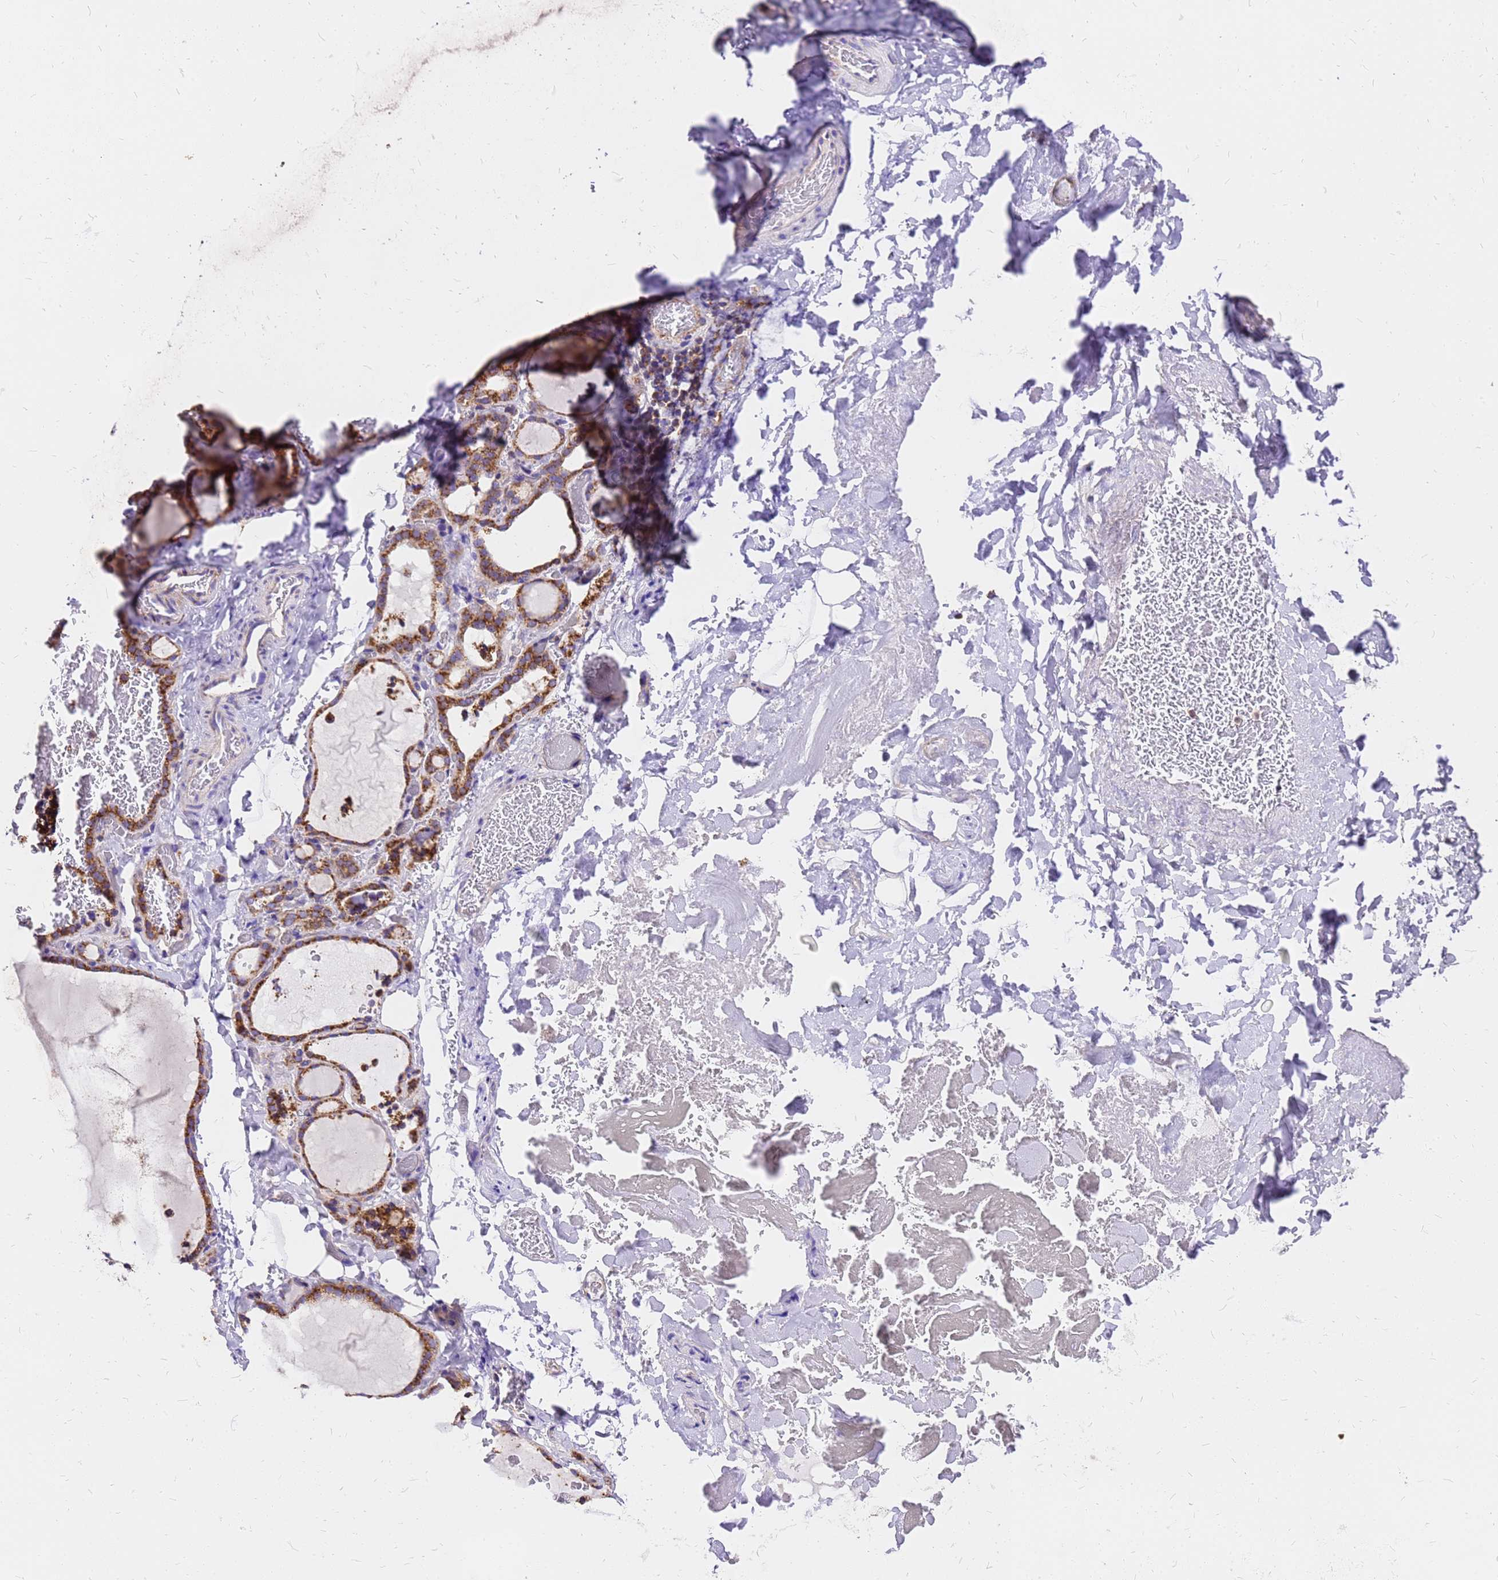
{"staining": {"intensity": "strong", "quantity": ">75%", "location": "cytoplasmic/membranous"}, "tissue": "thyroid gland", "cell_type": "Glandular cells", "image_type": "normal", "snomed": [{"axis": "morphology", "description": "Normal tissue, NOS"}, {"axis": "topography", "description": "Thyroid gland"}], "caption": "DAB immunohistochemical staining of unremarkable human thyroid gland reveals strong cytoplasmic/membranous protein expression in about >75% of glandular cells.", "gene": "MRPS26", "patient": {"sex": "female", "age": 22}}